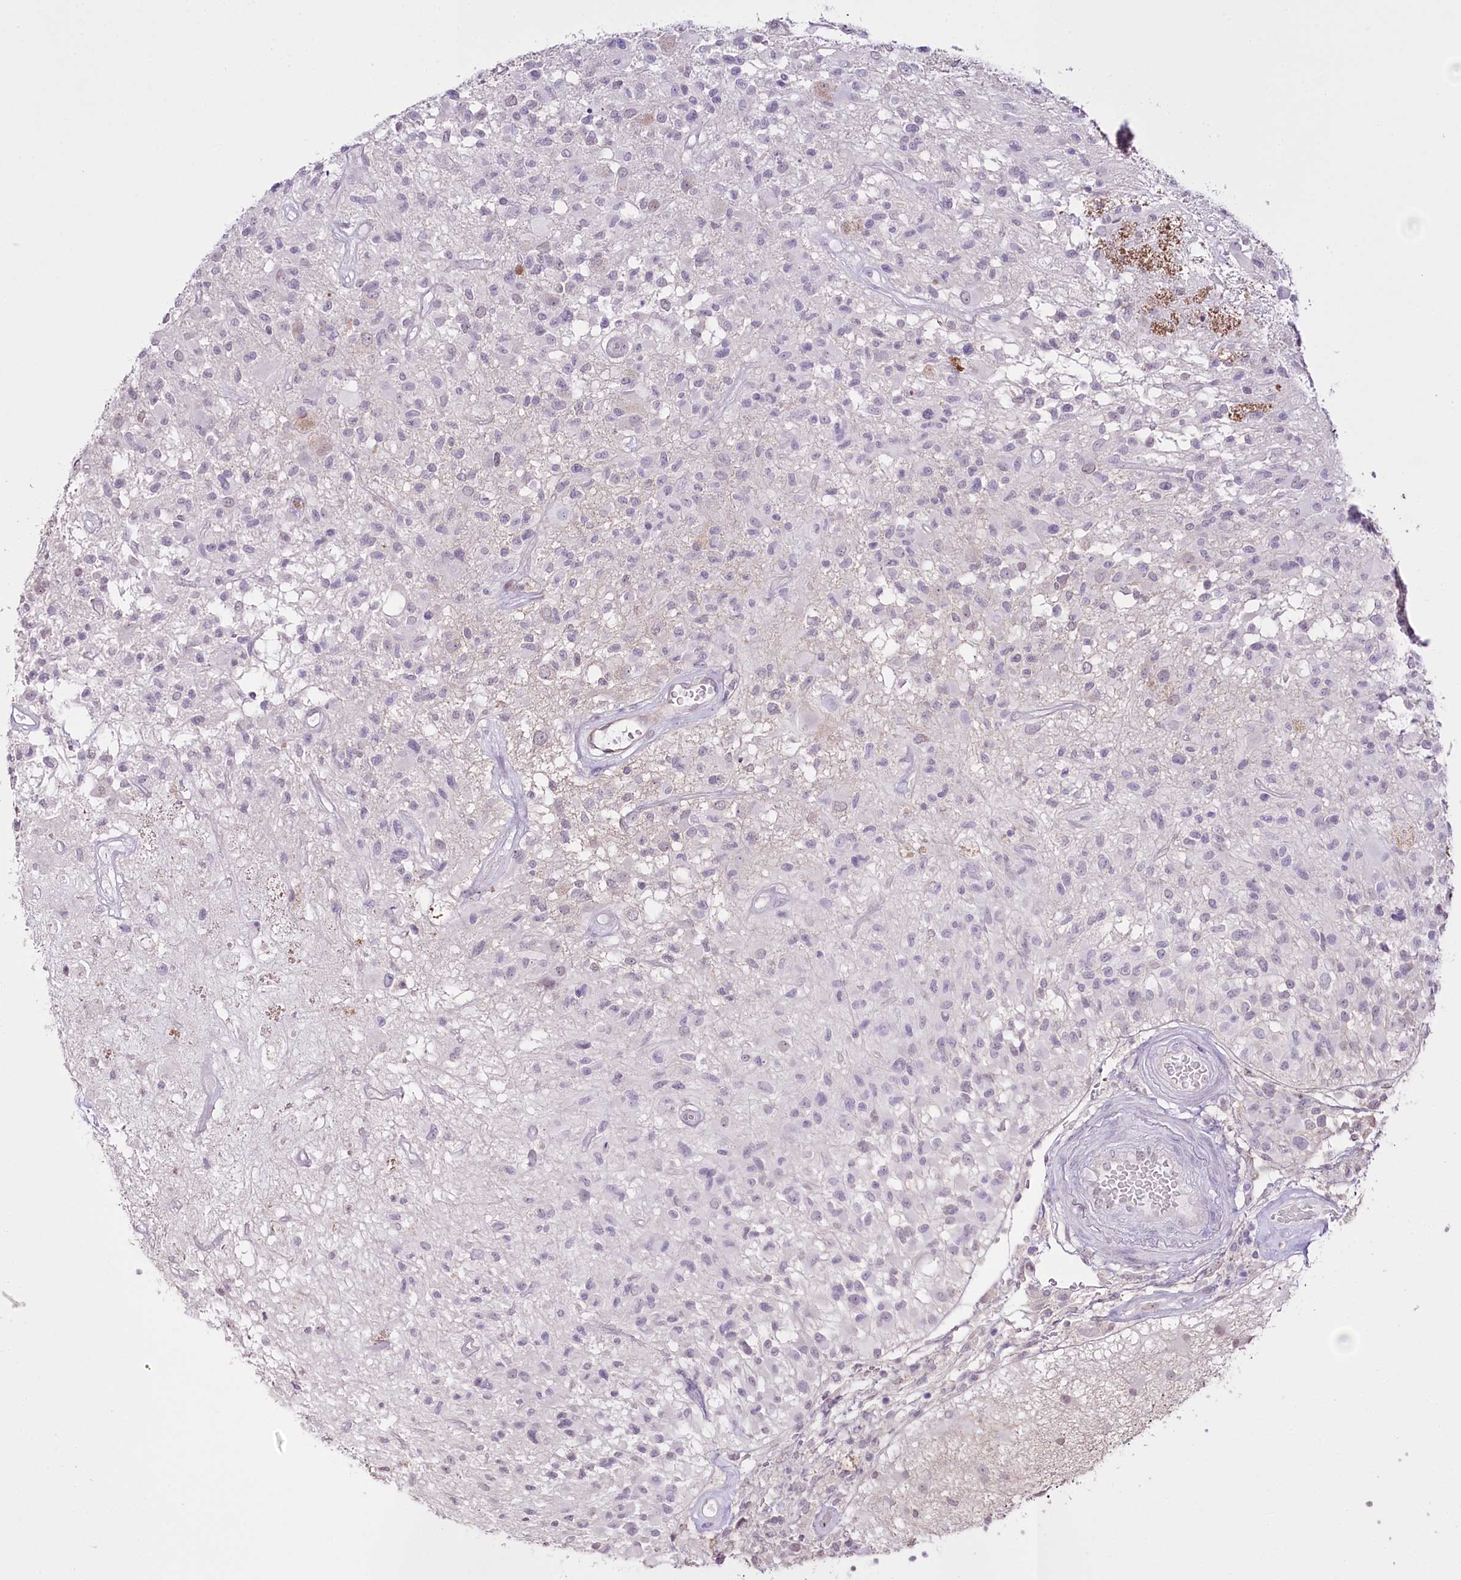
{"staining": {"intensity": "negative", "quantity": "none", "location": "none"}, "tissue": "glioma", "cell_type": "Tumor cells", "image_type": "cancer", "snomed": [{"axis": "morphology", "description": "Glioma, malignant, High grade"}, {"axis": "morphology", "description": "Glioblastoma, NOS"}, {"axis": "topography", "description": "Brain"}], "caption": "Immunohistochemical staining of human glioma exhibits no significant staining in tumor cells. The staining is performed using DAB (3,3'-diaminobenzidine) brown chromogen with nuclei counter-stained in using hematoxylin.", "gene": "SLC39A10", "patient": {"sex": "male", "age": 60}}